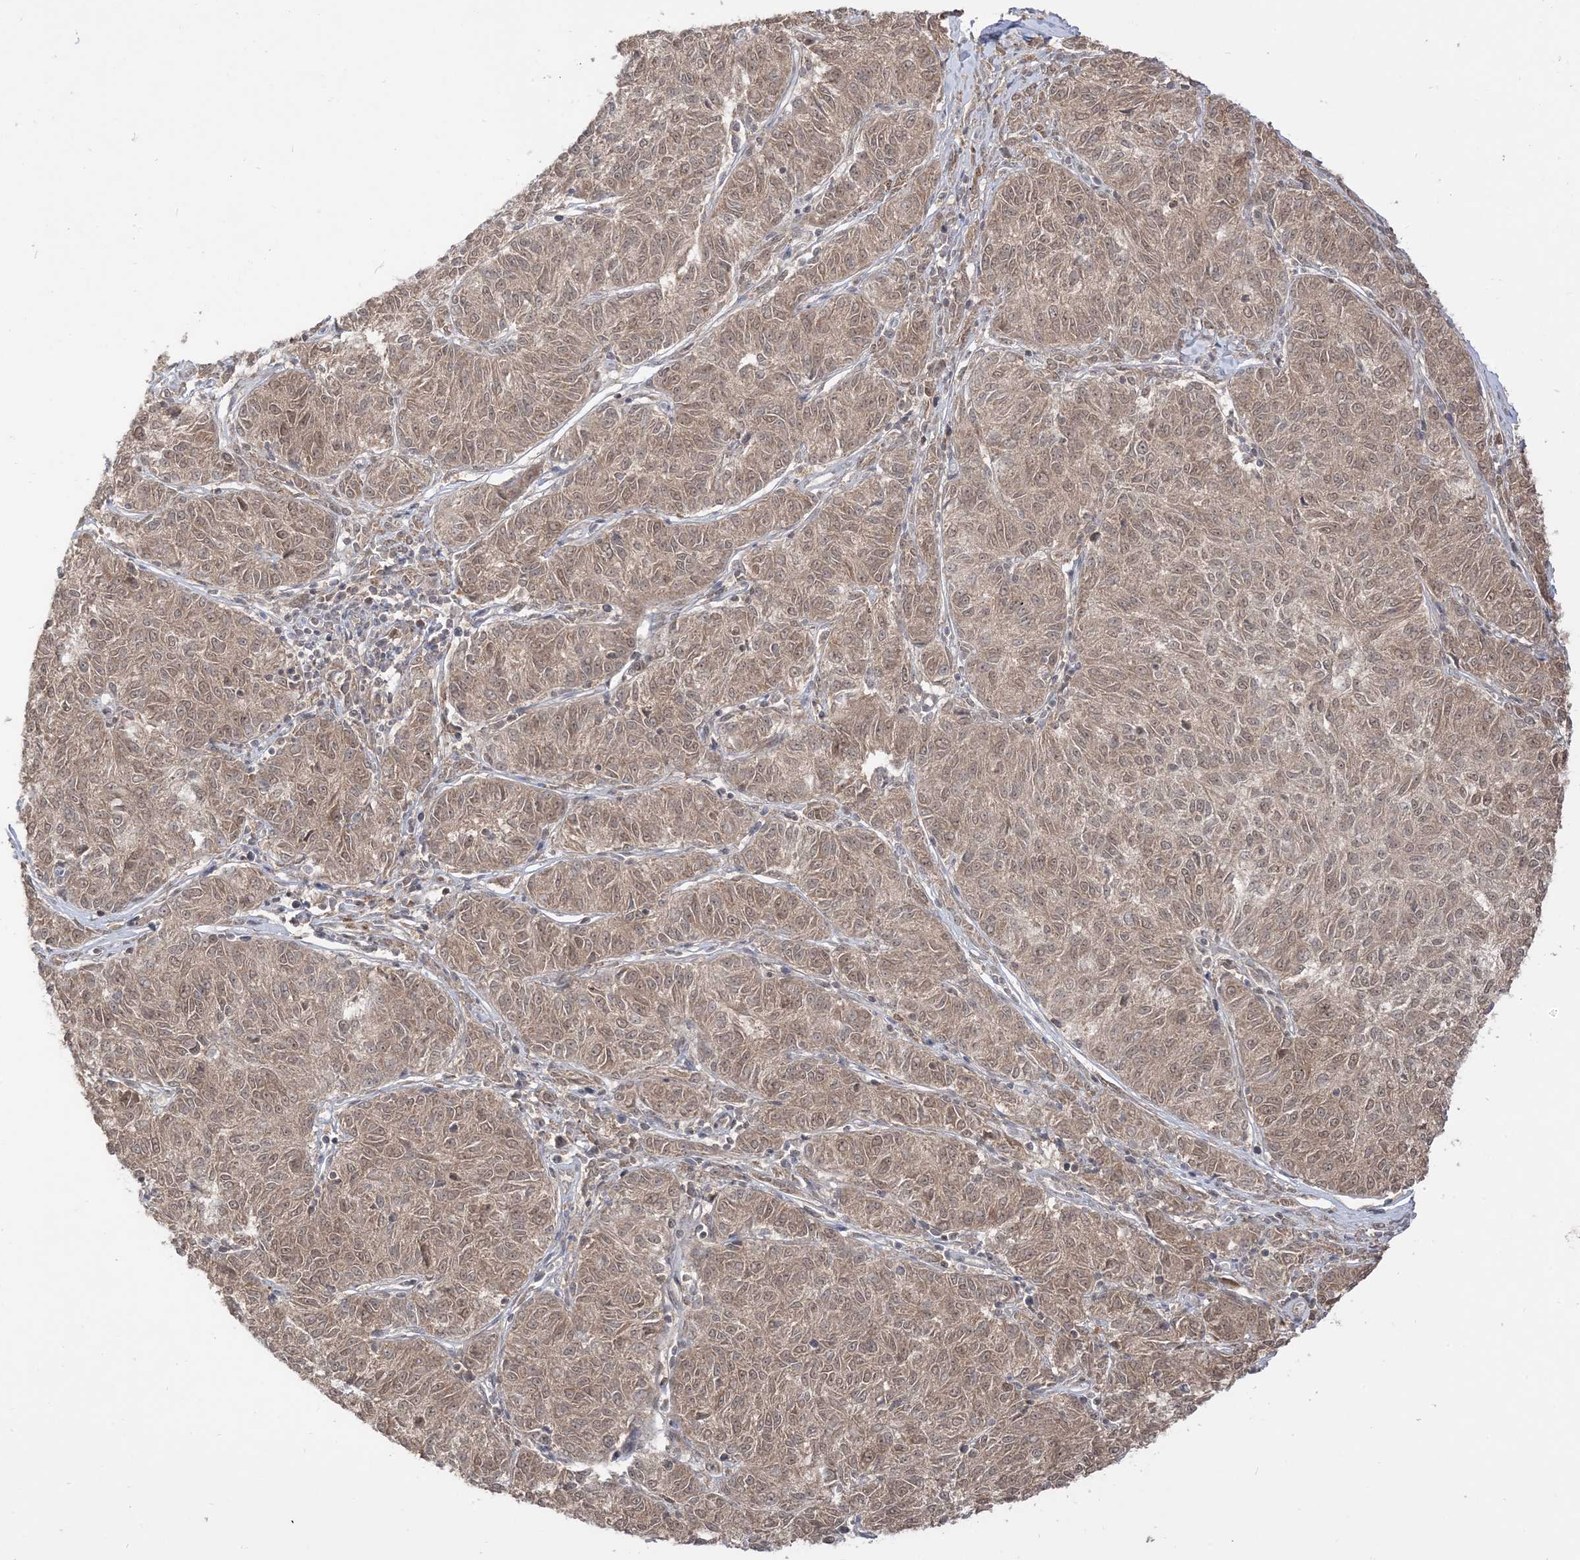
{"staining": {"intensity": "weak", "quantity": ">75%", "location": "cytoplasmic/membranous,nuclear"}, "tissue": "melanoma", "cell_type": "Tumor cells", "image_type": "cancer", "snomed": [{"axis": "morphology", "description": "Malignant melanoma, NOS"}, {"axis": "topography", "description": "Skin"}], "caption": "Protein expression analysis of malignant melanoma shows weak cytoplasmic/membranous and nuclear positivity in approximately >75% of tumor cells. Nuclei are stained in blue.", "gene": "TBCC", "patient": {"sex": "female", "age": 72}}